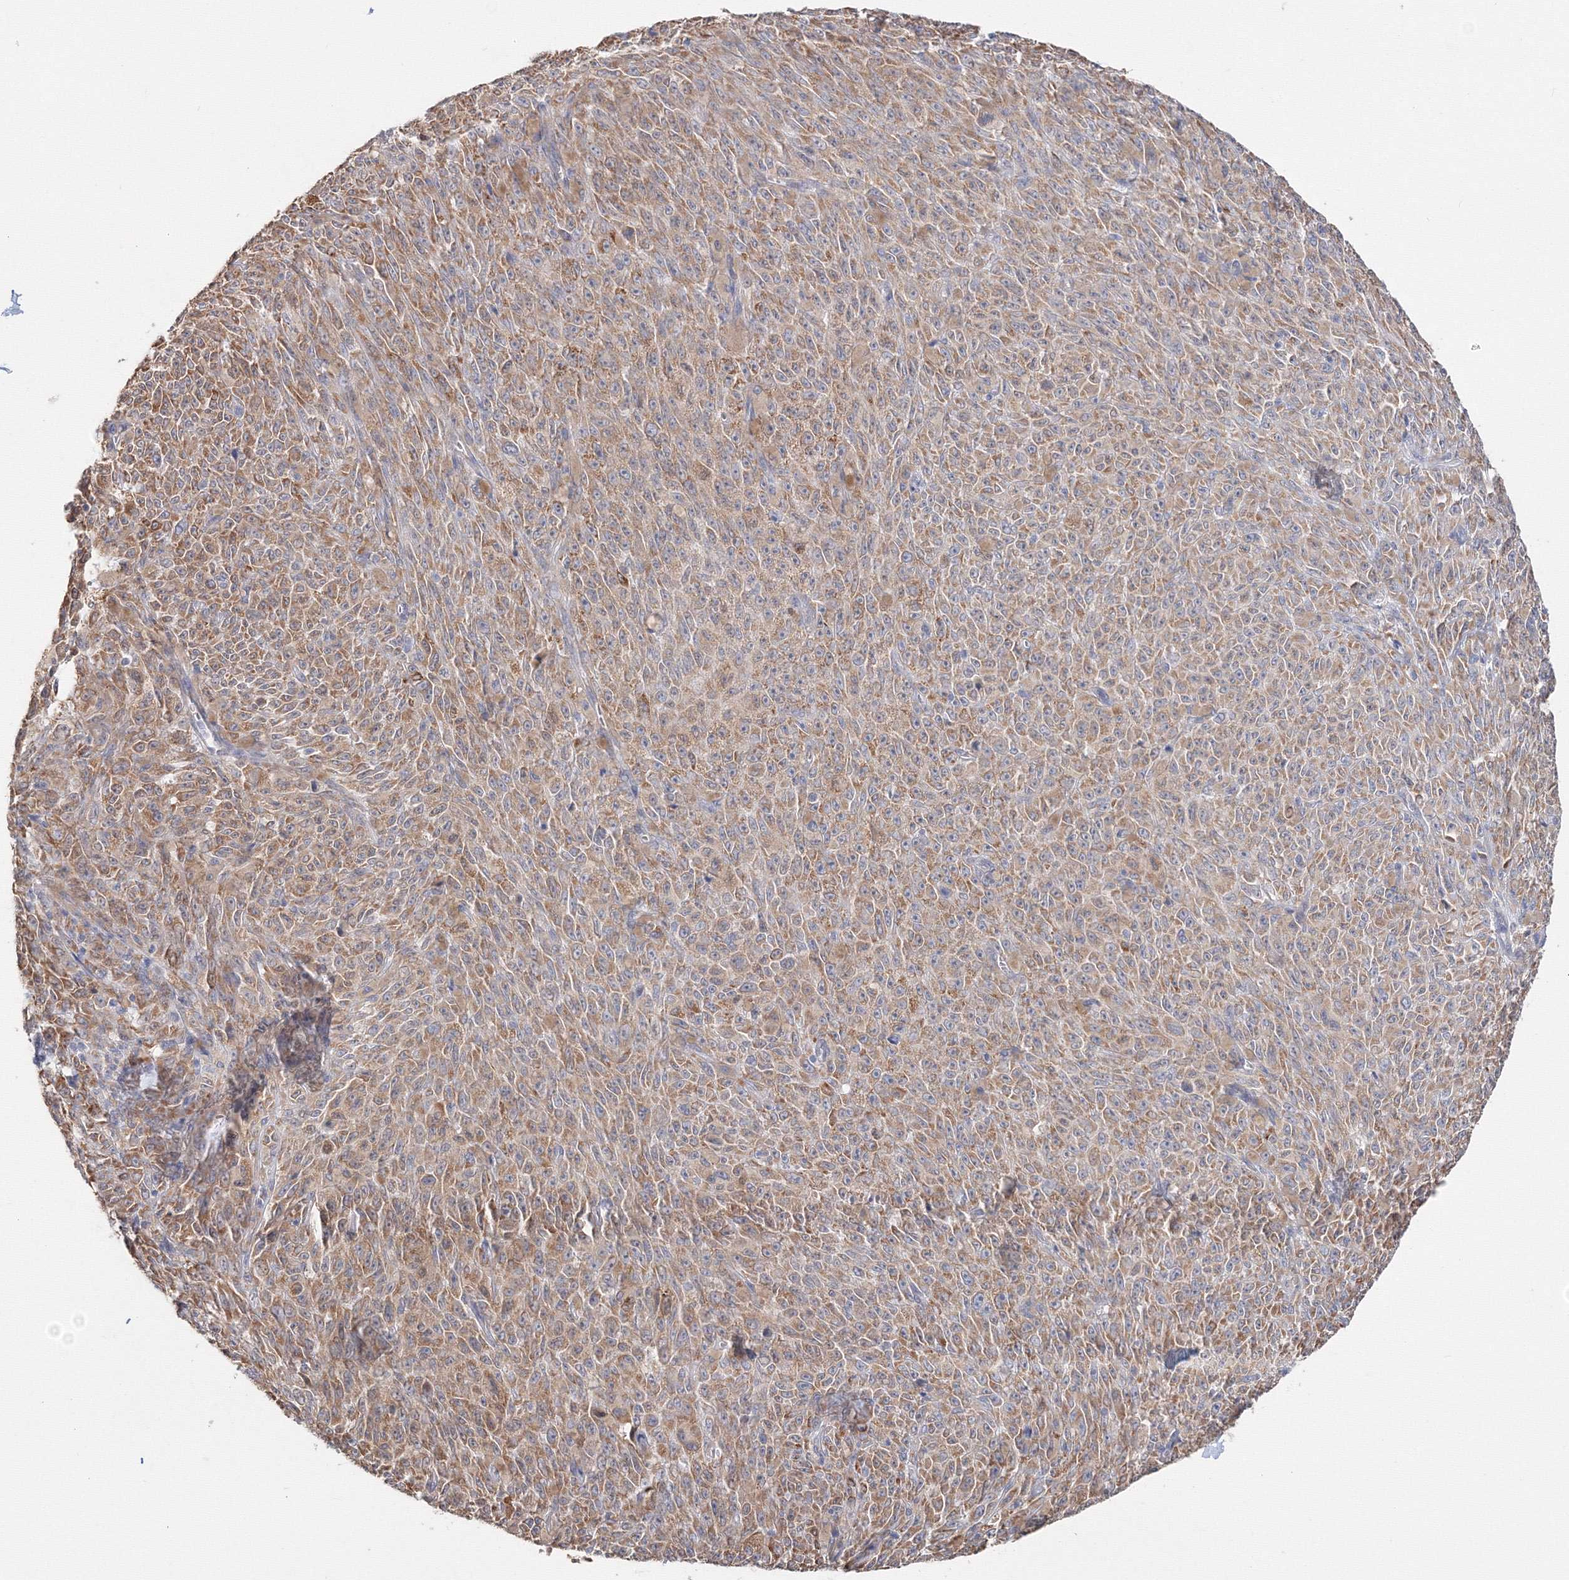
{"staining": {"intensity": "moderate", "quantity": ">75%", "location": "cytoplasmic/membranous"}, "tissue": "melanoma", "cell_type": "Tumor cells", "image_type": "cancer", "snomed": [{"axis": "morphology", "description": "Malignant melanoma, NOS"}, {"axis": "topography", "description": "Skin"}], "caption": "The micrograph shows a brown stain indicating the presence of a protein in the cytoplasmic/membranous of tumor cells in malignant melanoma.", "gene": "DHRS12", "patient": {"sex": "female", "age": 82}}